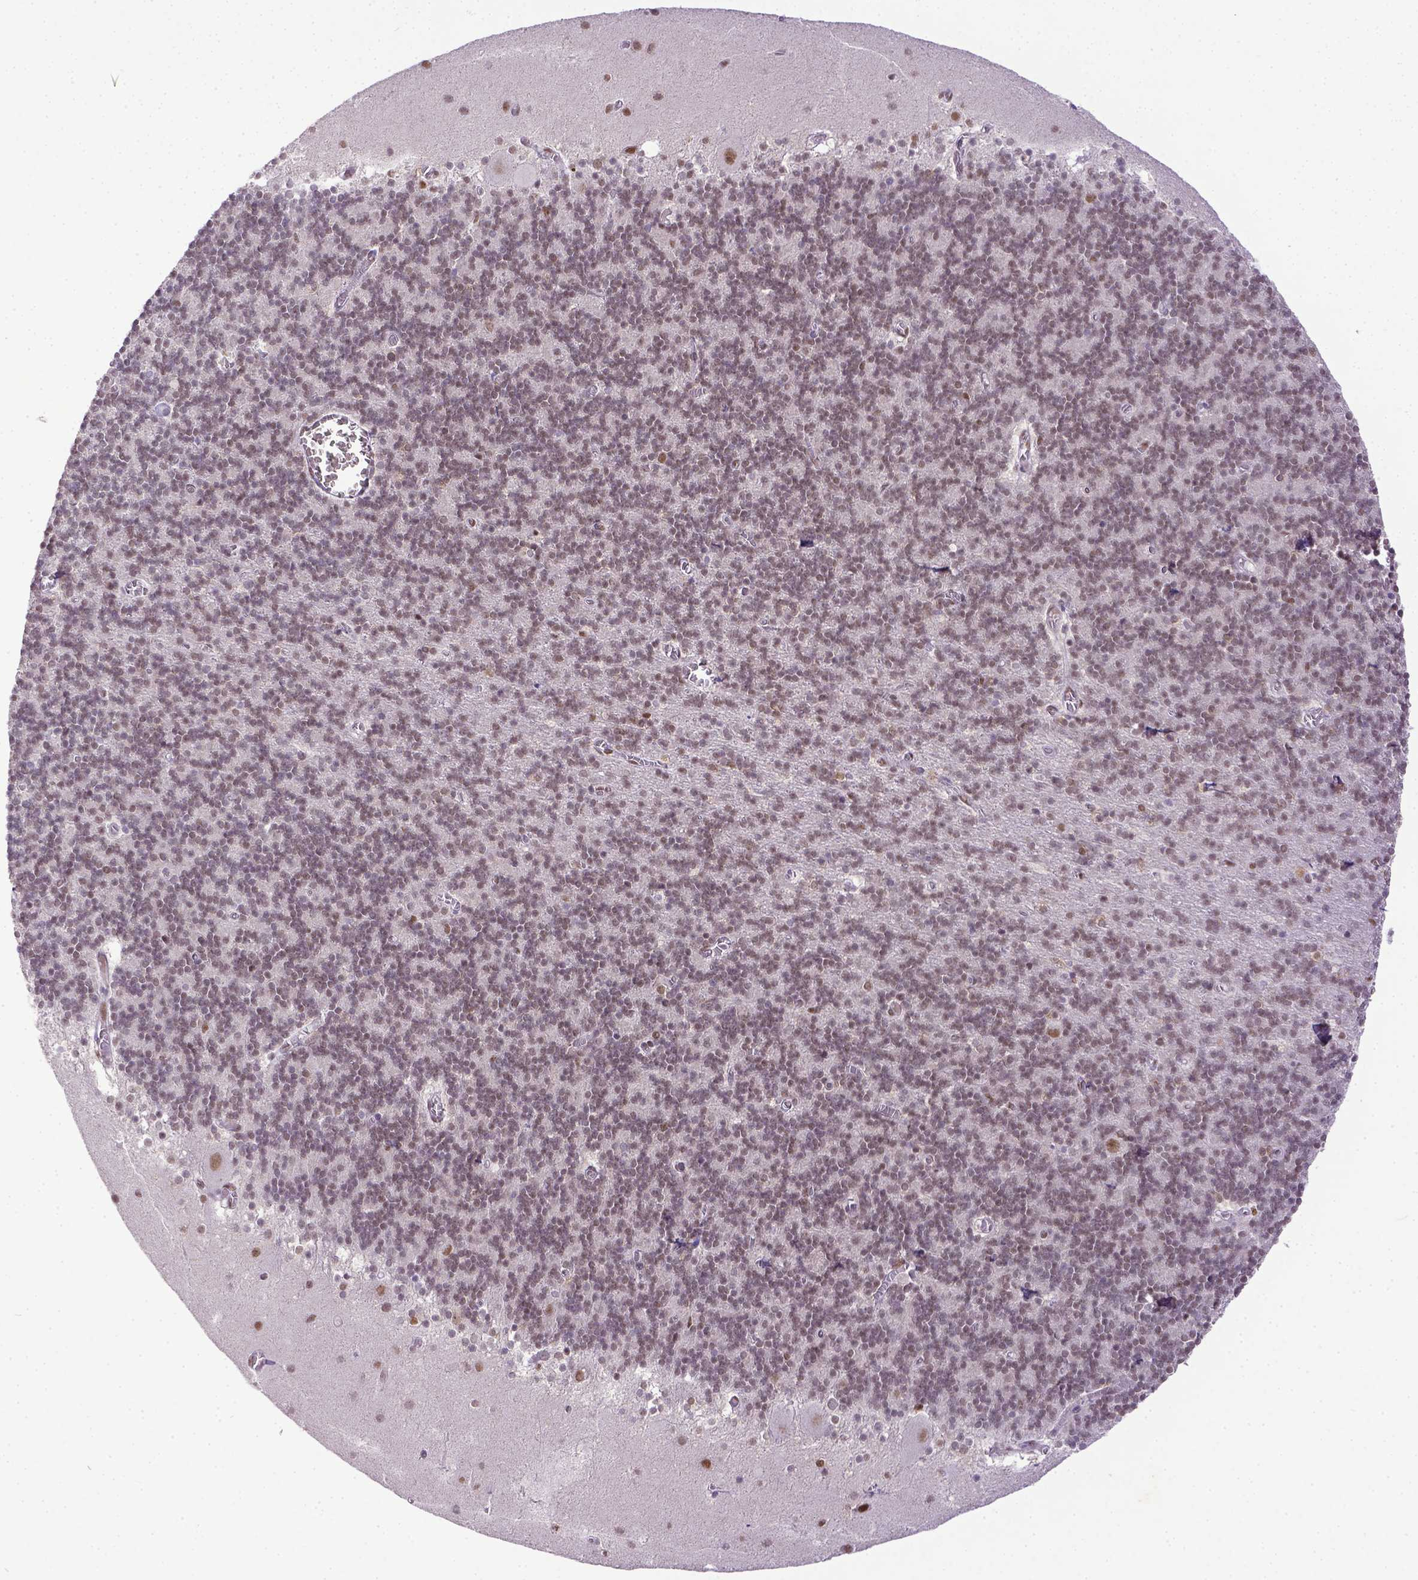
{"staining": {"intensity": "moderate", "quantity": ">75%", "location": "nuclear"}, "tissue": "cerebellum", "cell_type": "Cells in granular layer", "image_type": "normal", "snomed": [{"axis": "morphology", "description": "Normal tissue, NOS"}, {"axis": "topography", "description": "Cerebellum"}], "caption": "IHC micrograph of normal cerebellum: human cerebellum stained using IHC exhibits medium levels of moderate protein expression localized specifically in the nuclear of cells in granular layer, appearing as a nuclear brown color.", "gene": "ERCC1", "patient": {"sex": "male", "age": 70}}